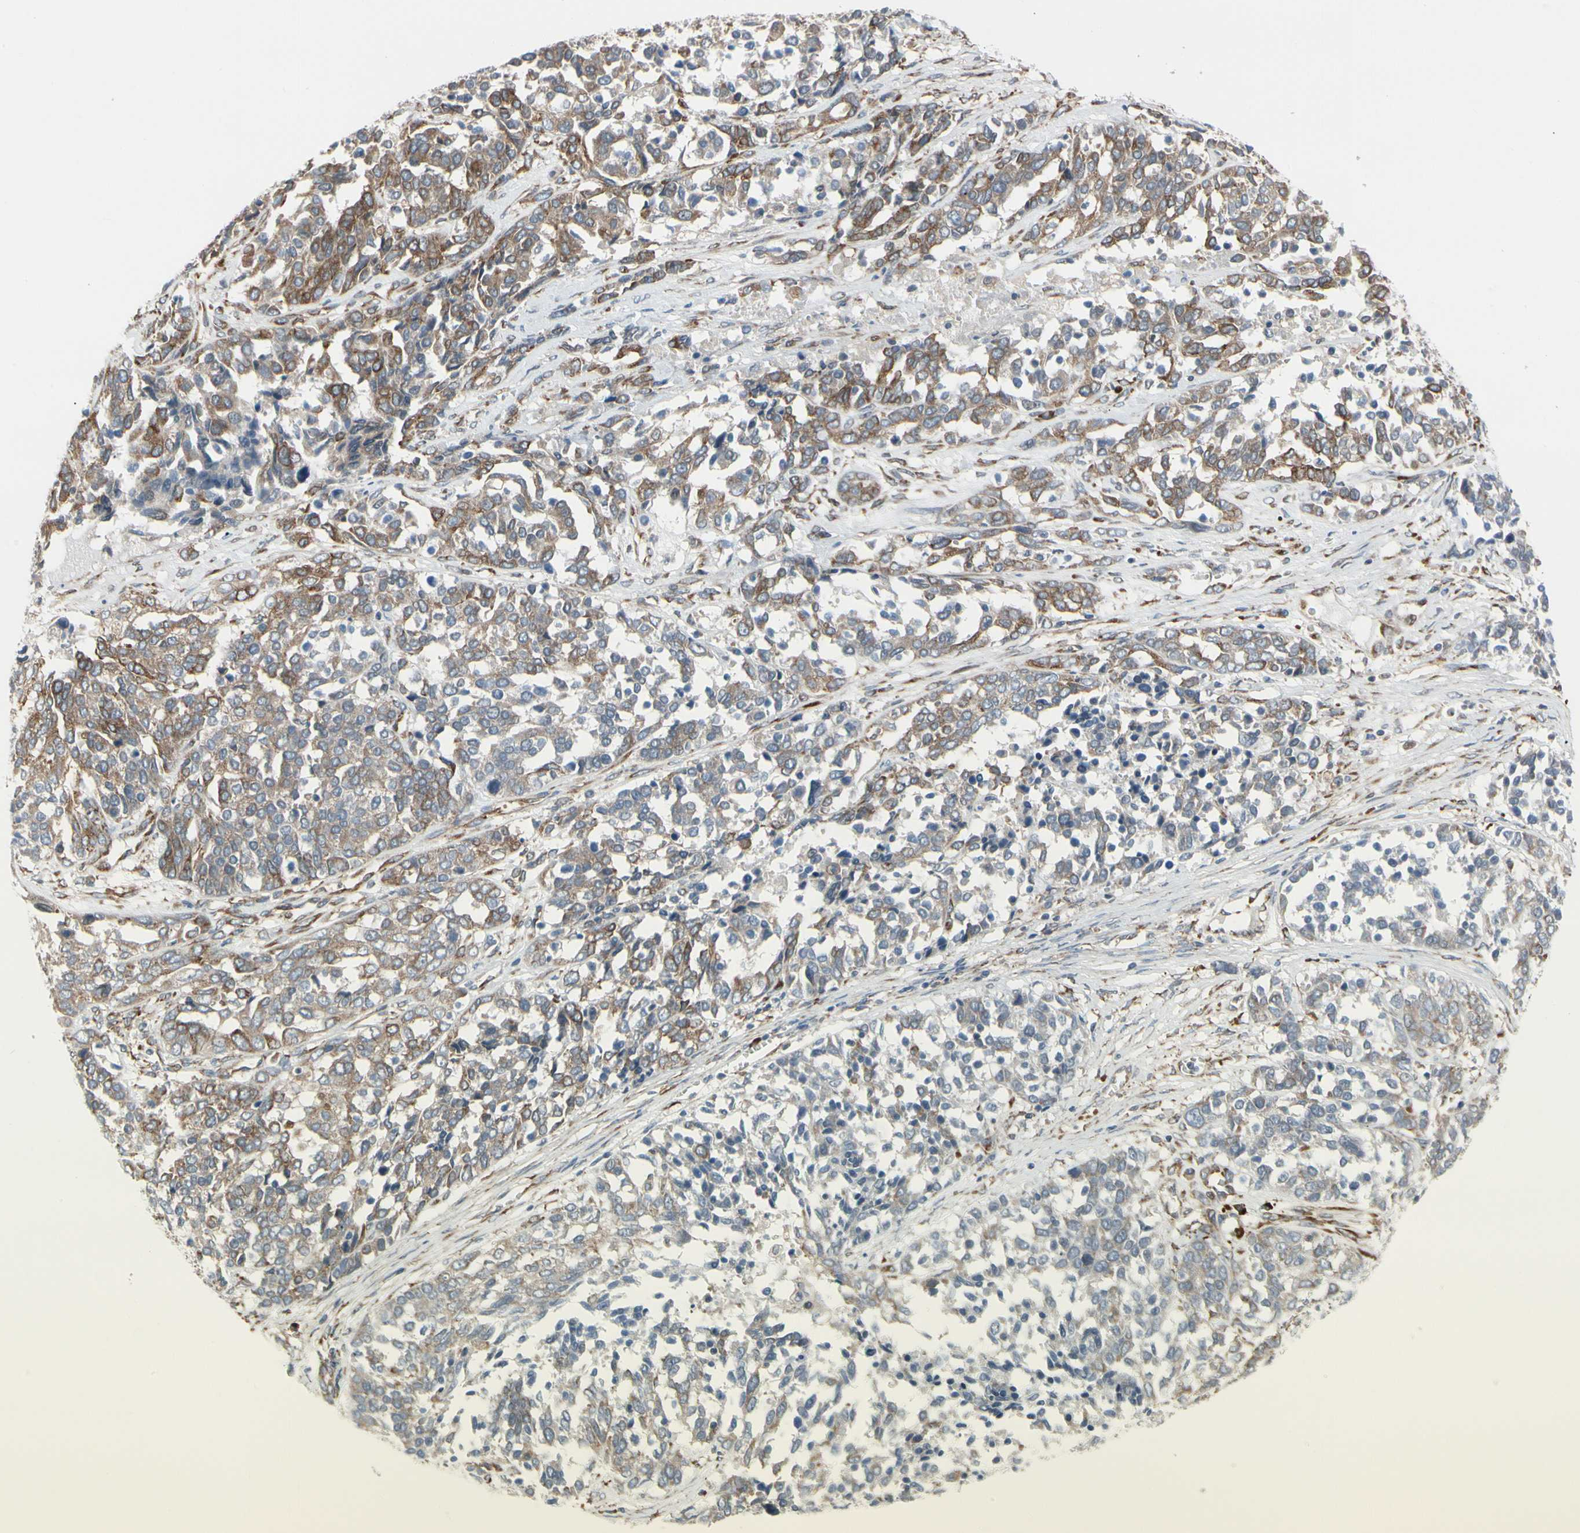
{"staining": {"intensity": "weak", "quantity": ">75%", "location": "cytoplasmic/membranous"}, "tissue": "ovarian cancer", "cell_type": "Tumor cells", "image_type": "cancer", "snomed": [{"axis": "morphology", "description": "Cystadenocarcinoma, serous, NOS"}, {"axis": "topography", "description": "Ovary"}], "caption": "Approximately >75% of tumor cells in ovarian cancer (serous cystadenocarcinoma) demonstrate weak cytoplasmic/membranous protein expression as visualized by brown immunohistochemical staining.", "gene": "FNDC3A", "patient": {"sex": "female", "age": 44}}